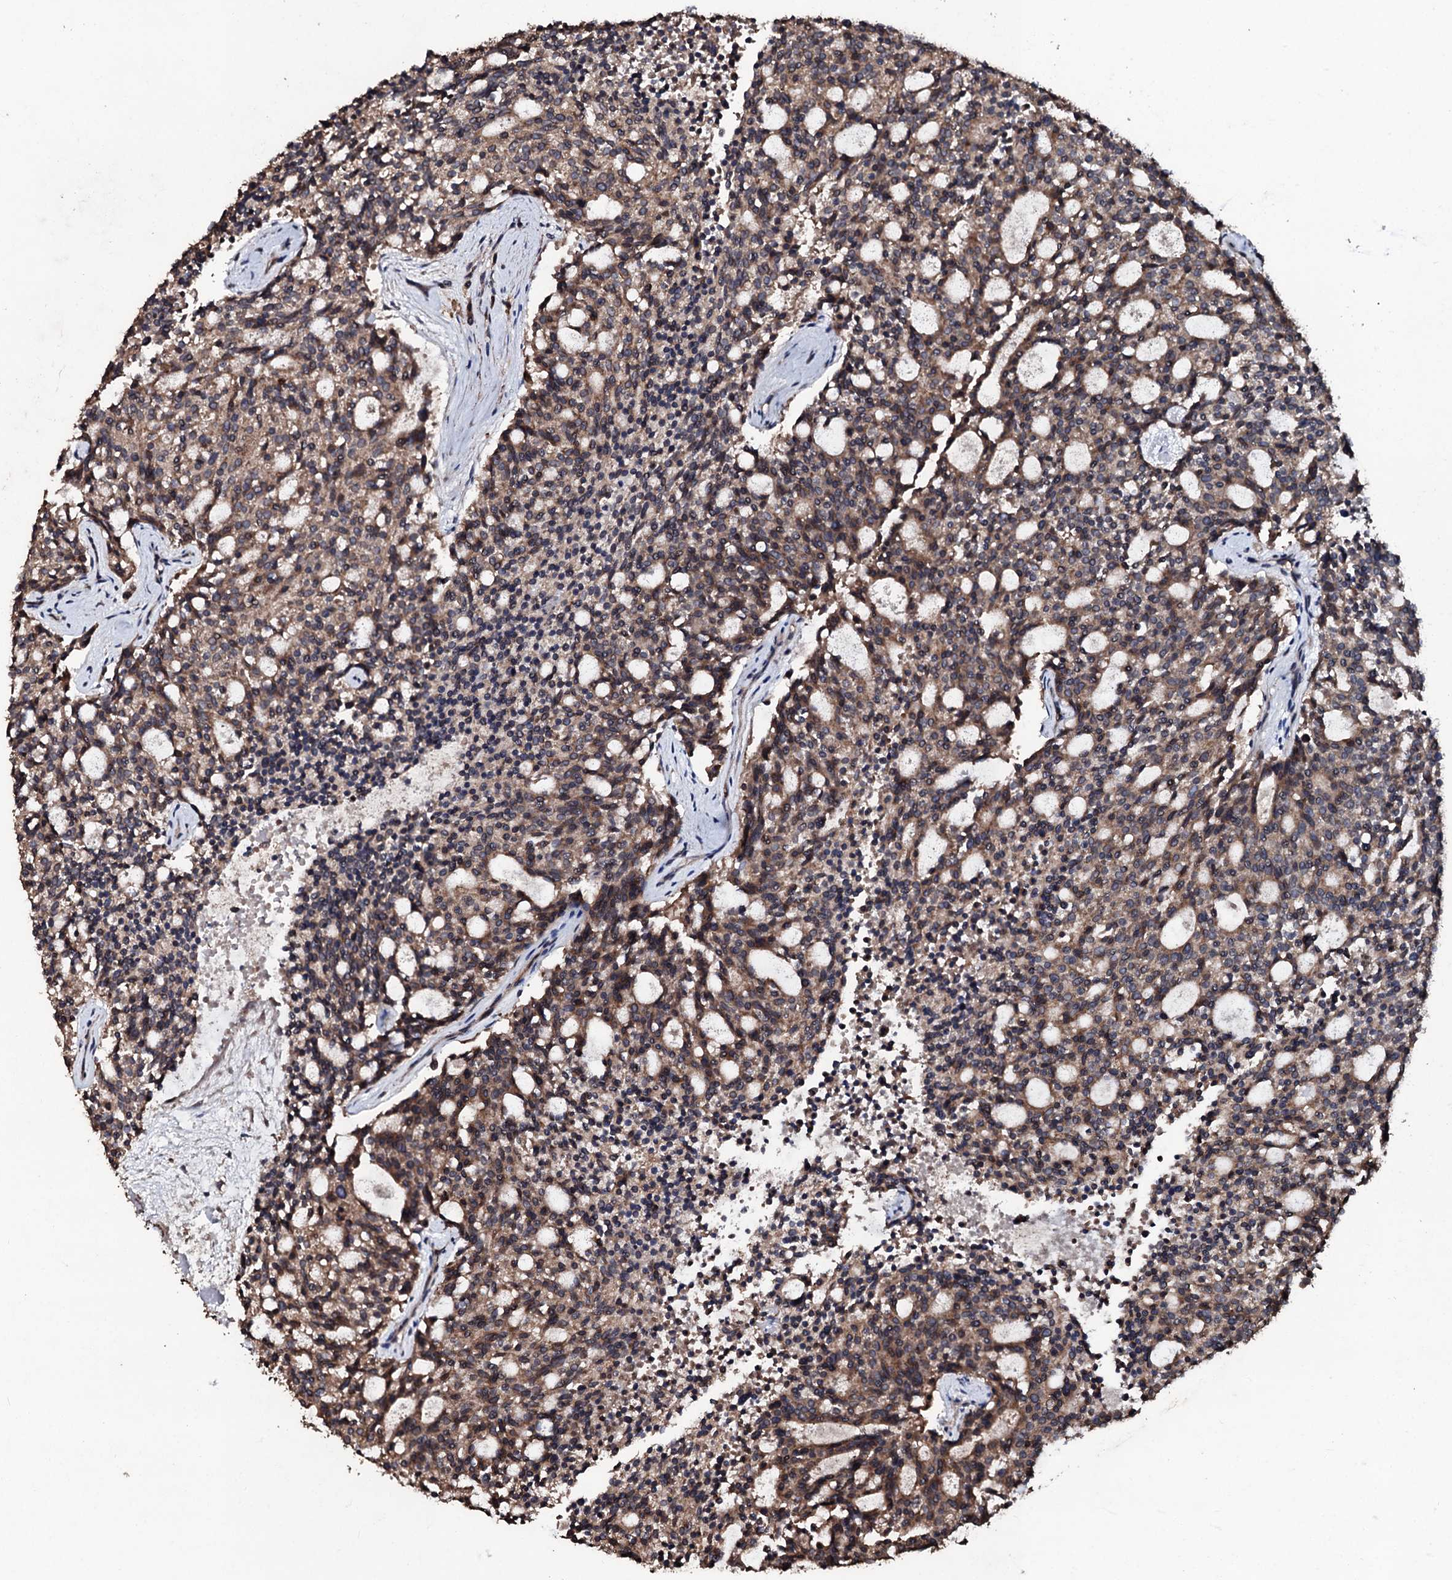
{"staining": {"intensity": "moderate", "quantity": ">75%", "location": "cytoplasmic/membranous"}, "tissue": "carcinoid", "cell_type": "Tumor cells", "image_type": "cancer", "snomed": [{"axis": "morphology", "description": "Carcinoid, malignant, NOS"}, {"axis": "topography", "description": "Pancreas"}], "caption": "Immunohistochemistry image of carcinoid stained for a protein (brown), which demonstrates medium levels of moderate cytoplasmic/membranous expression in about >75% of tumor cells.", "gene": "SDHAF2", "patient": {"sex": "female", "age": 54}}